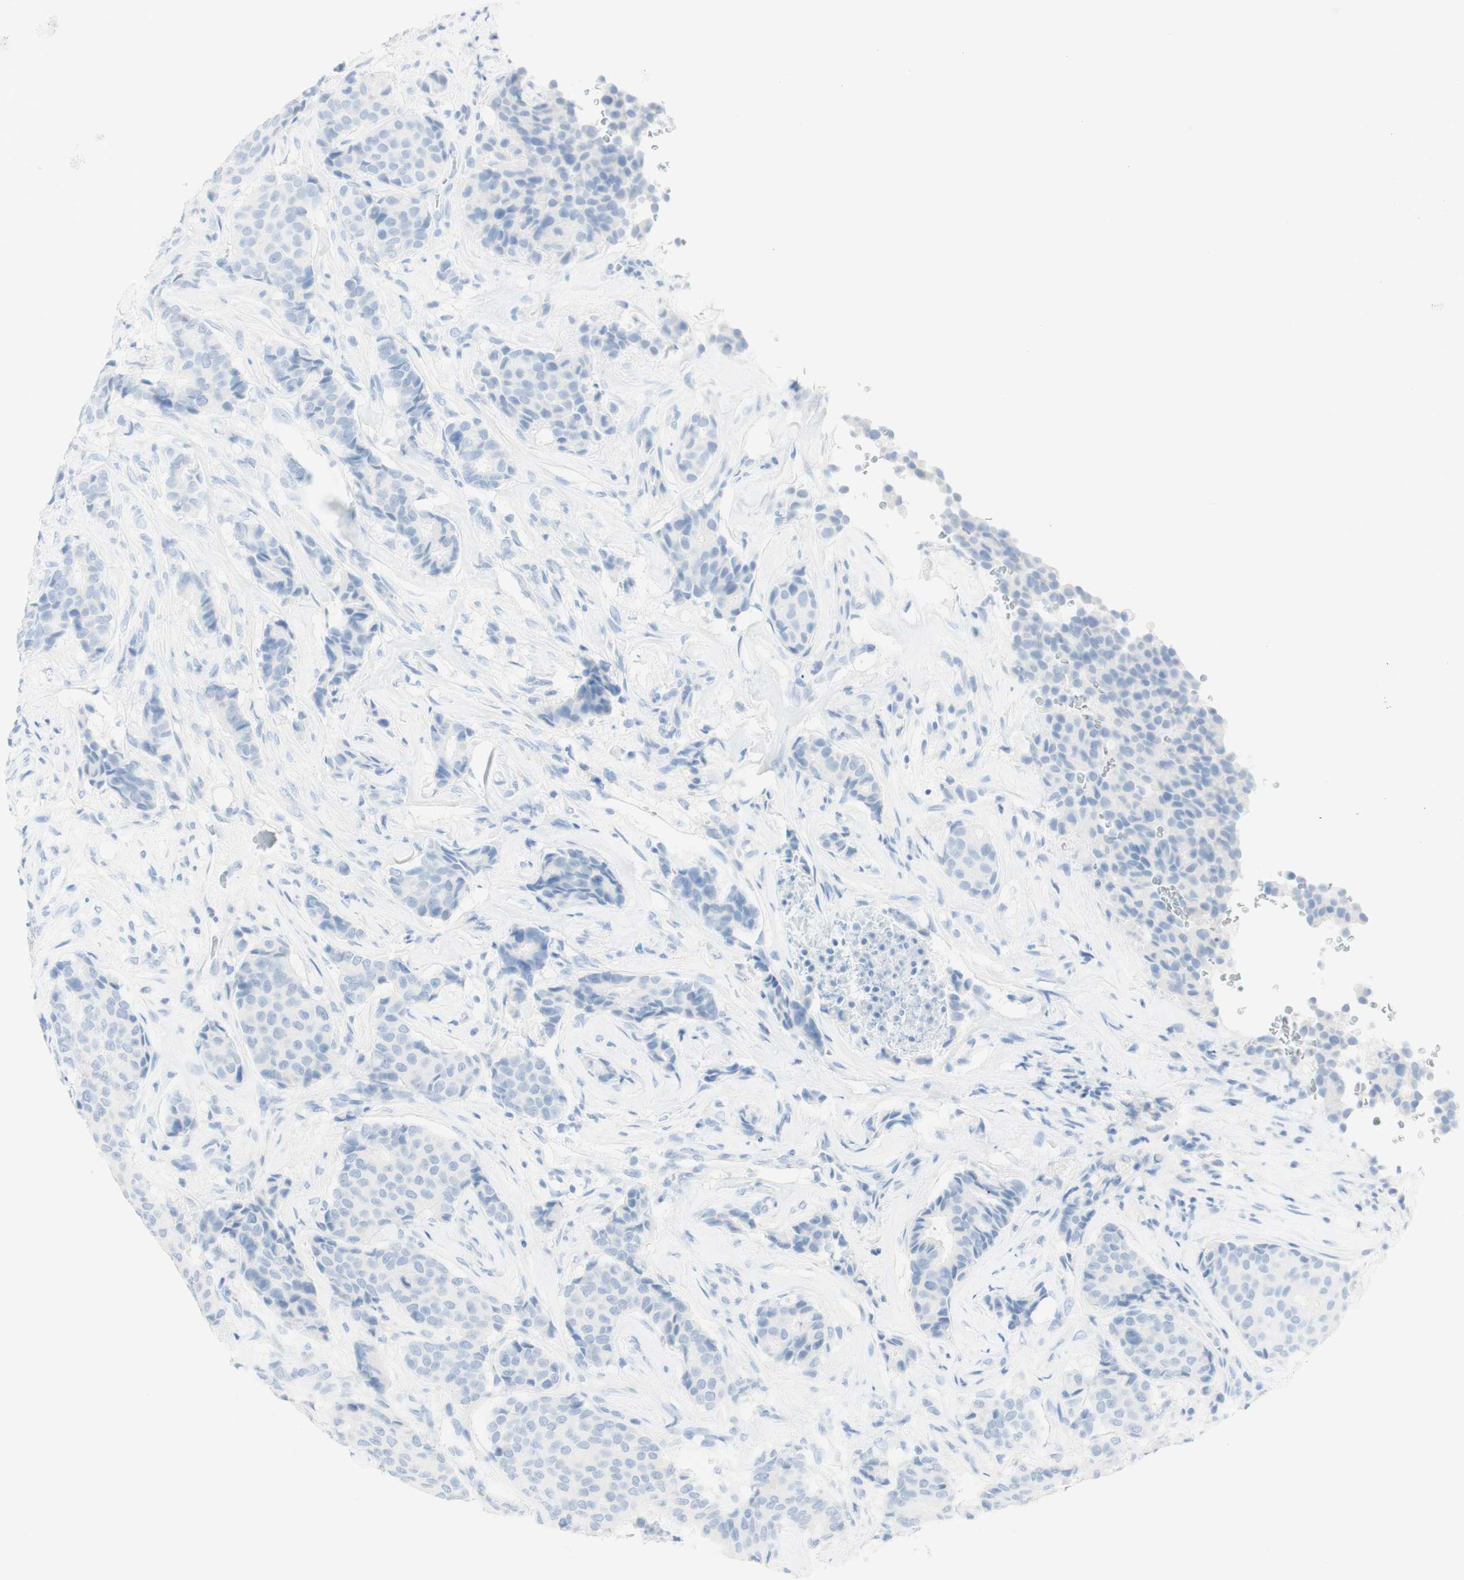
{"staining": {"intensity": "negative", "quantity": "none", "location": "none"}, "tissue": "breast cancer", "cell_type": "Tumor cells", "image_type": "cancer", "snomed": [{"axis": "morphology", "description": "Duct carcinoma"}, {"axis": "topography", "description": "Breast"}], "caption": "There is no significant positivity in tumor cells of breast infiltrating ductal carcinoma.", "gene": "TPO", "patient": {"sex": "female", "age": 75}}